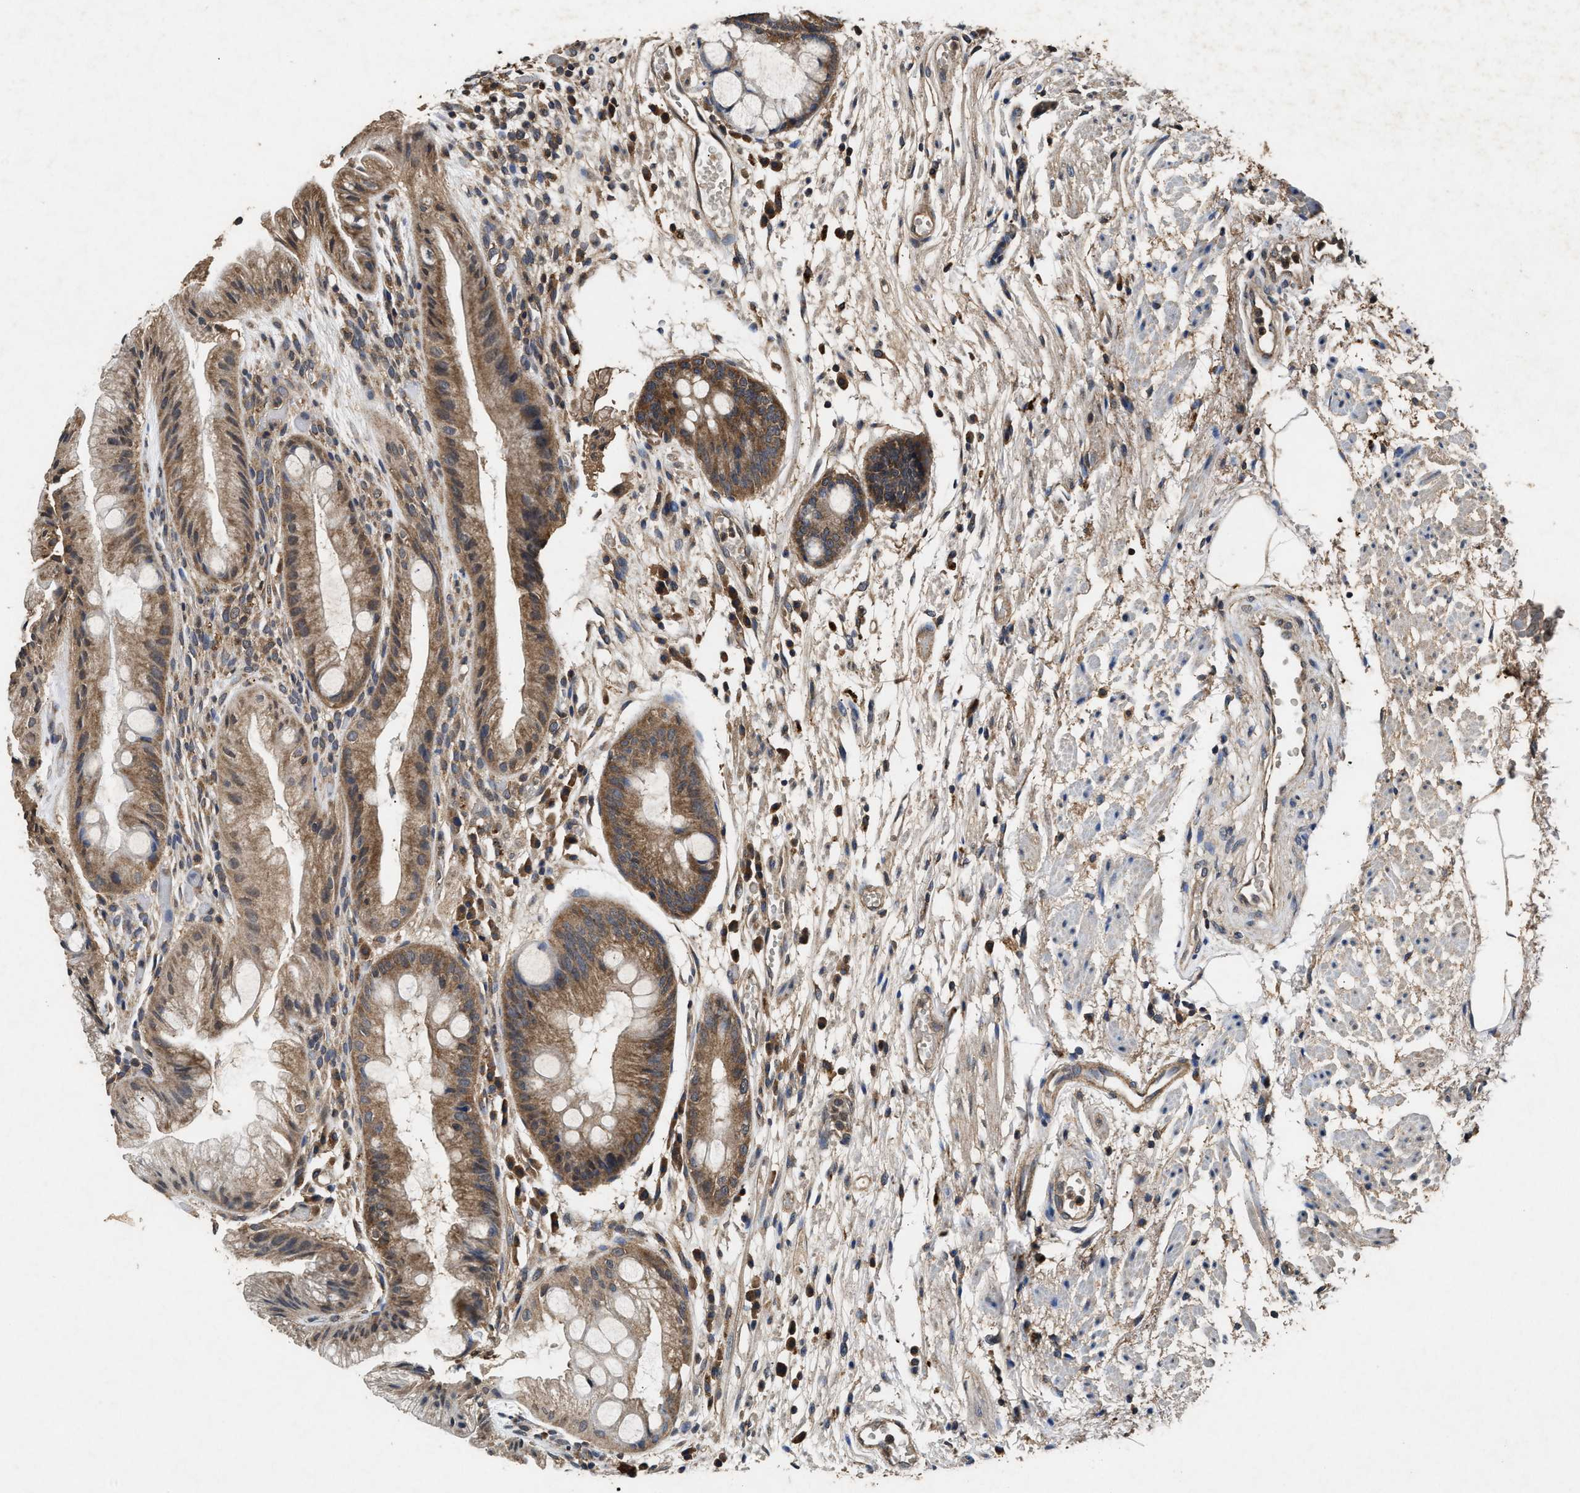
{"staining": {"intensity": "strong", "quantity": ">75%", "location": "cytoplasmic/membranous"}, "tissue": "stomach", "cell_type": "Glandular cells", "image_type": "normal", "snomed": [{"axis": "morphology", "description": "Normal tissue, NOS"}, {"axis": "topography", "description": "Stomach, upper"}], "caption": "Immunohistochemical staining of benign stomach exhibits >75% levels of strong cytoplasmic/membranous protein staining in approximately >75% of glandular cells.", "gene": "PDAP1", "patient": {"sex": "male", "age": 72}}